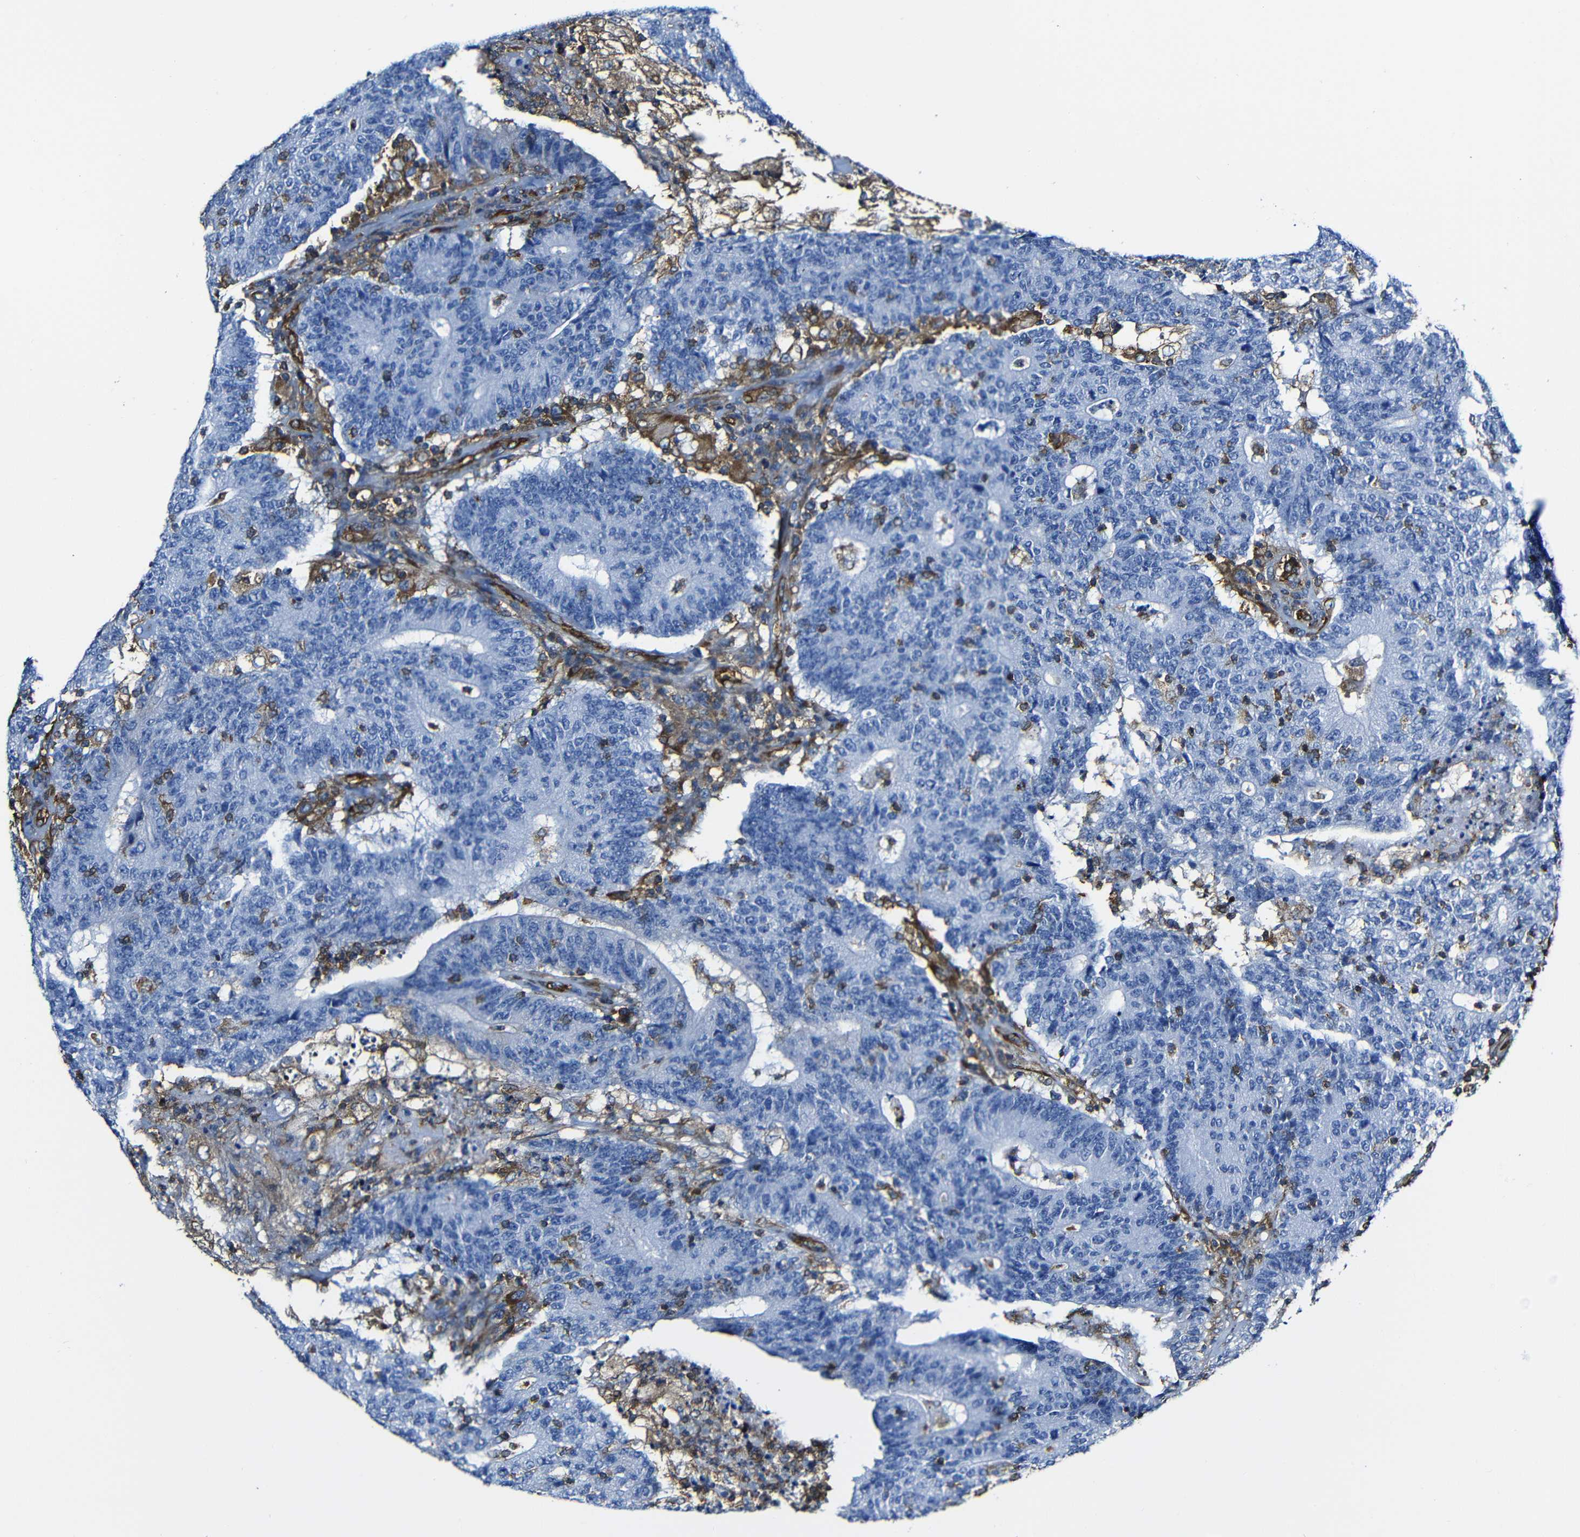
{"staining": {"intensity": "negative", "quantity": "none", "location": "none"}, "tissue": "colorectal cancer", "cell_type": "Tumor cells", "image_type": "cancer", "snomed": [{"axis": "morphology", "description": "Normal tissue, NOS"}, {"axis": "morphology", "description": "Adenocarcinoma, NOS"}, {"axis": "topography", "description": "Colon"}], "caption": "Immunohistochemistry (IHC) of human colorectal cancer demonstrates no positivity in tumor cells.", "gene": "MSN", "patient": {"sex": "female", "age": 75}}